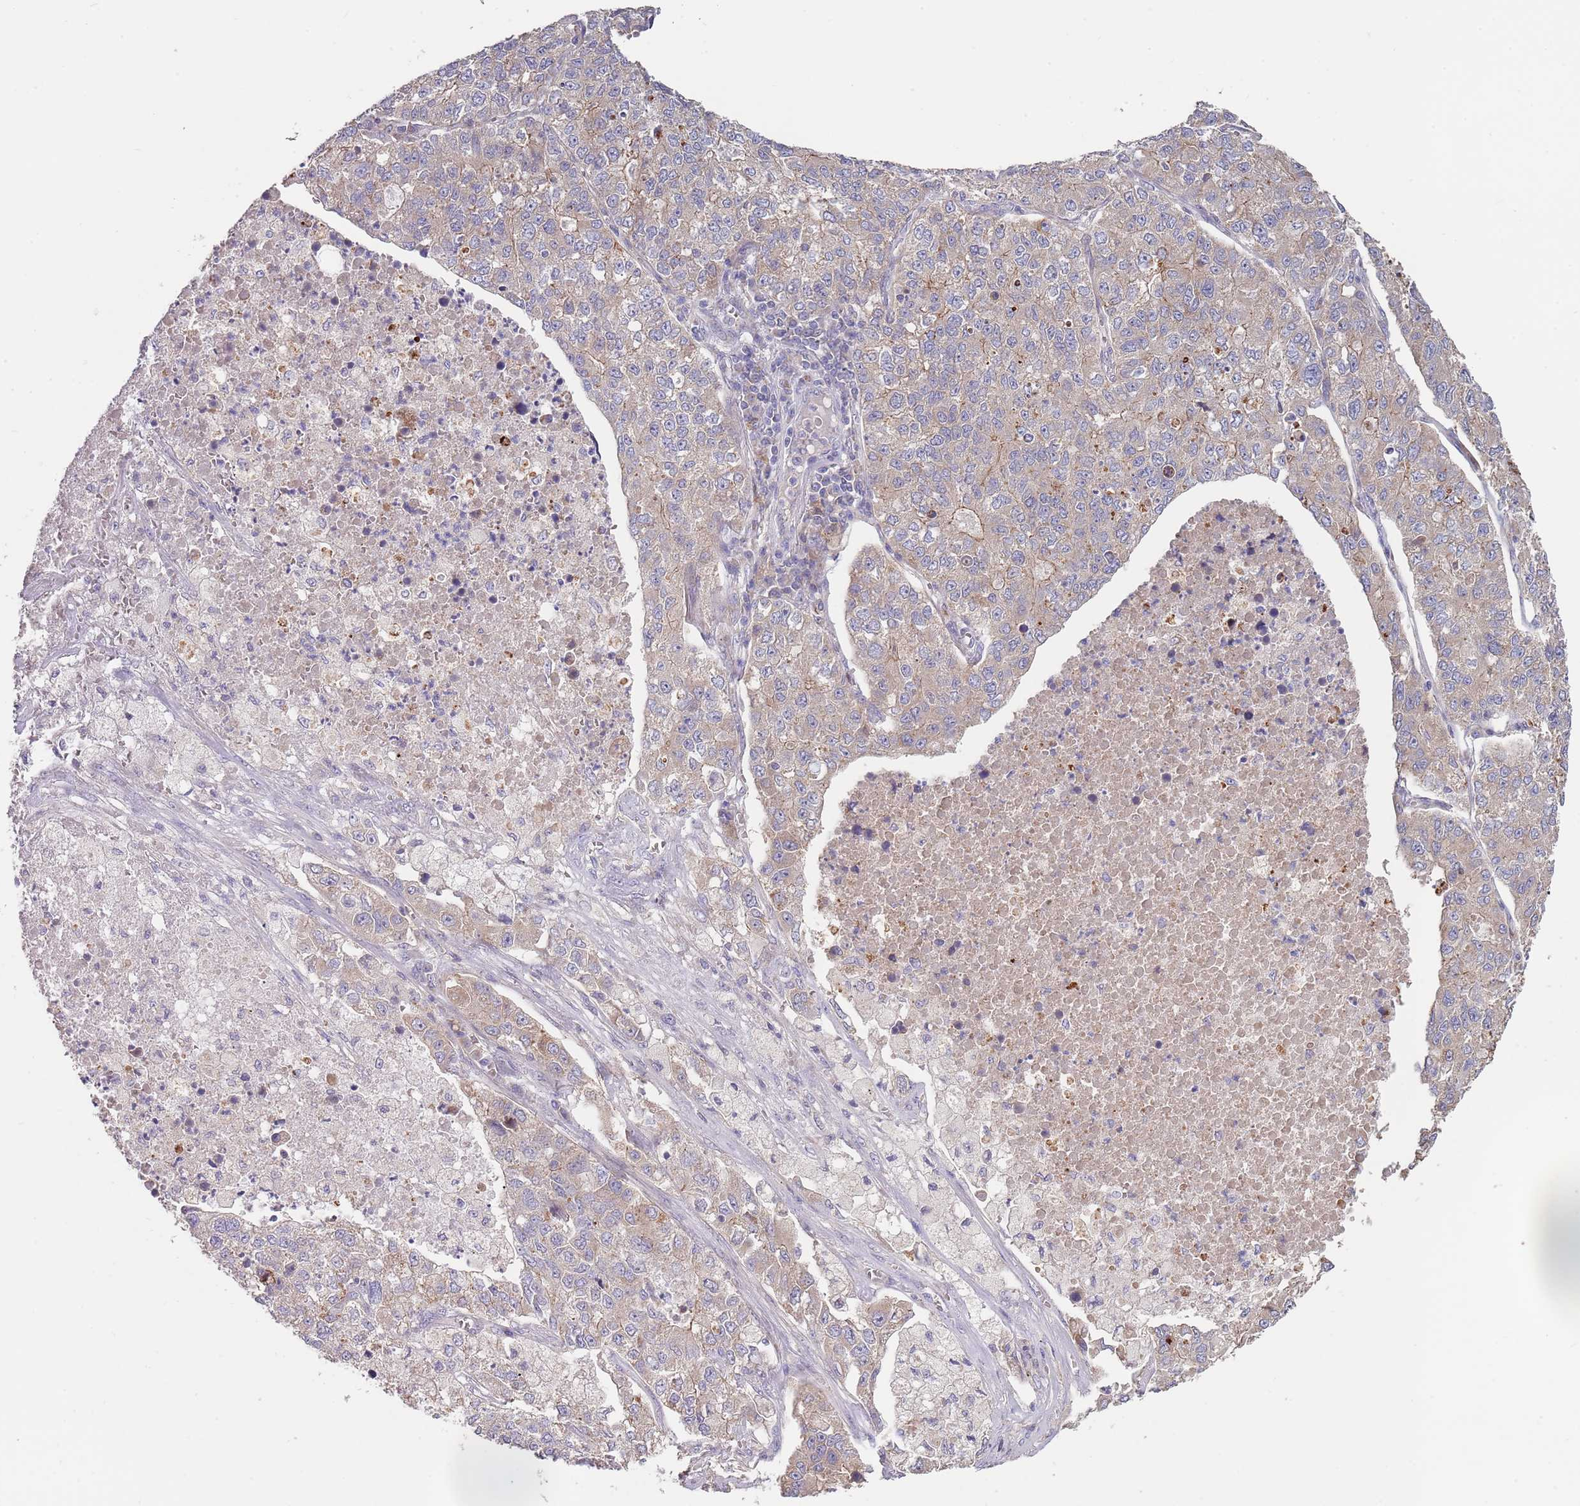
{"staining": {"intensity": "weak", "quantity": "<25%", "location": "cytoplasmic/membranous"}, "tissue": "lung cancer", "cell_type": "Tumor cells", "image_type": "cancer", "snomed": [{"axis": "morphology", "description": "Adenocarcinoma, NOS"}, {"axis": "topography", "description": "Lung"}], "caption": "Tumor cells show no significant staining in lung cancer. (Brightfield microscopy of DAB IHC at high magnification).", "gene": "ABCC10", "patient": {"sex": "male", "age": 49}}